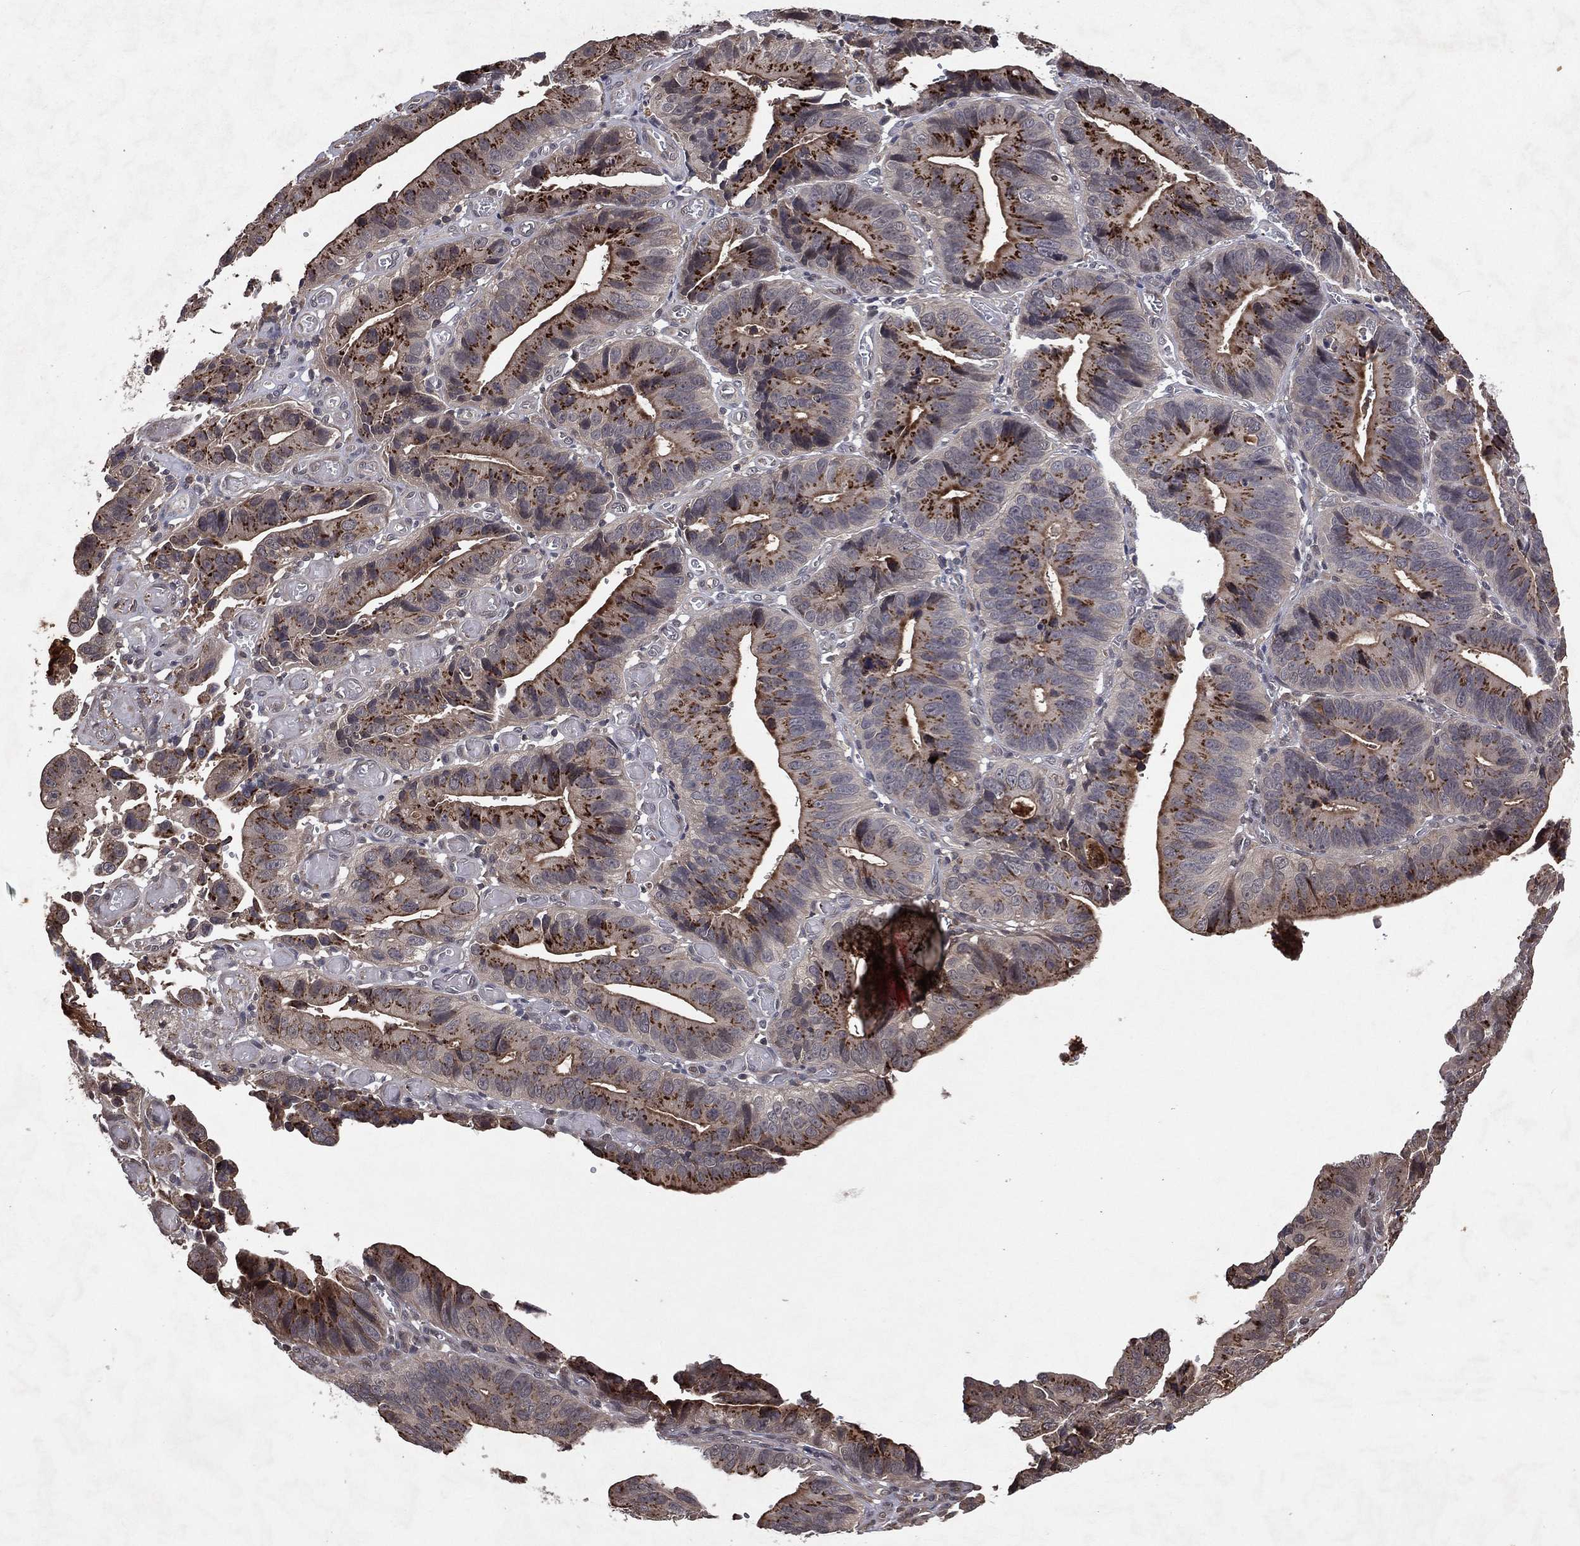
{"staining": {"intensity": "moderate", "quantity": "25%-75%", "location": "cytoplasmic/membranous"}, "tissue": "stomach cancer", "cell_type": "Tumor cells", "image_type": "cancer", "snomed": [{"axis": "morphology", "description": "Adenocarcinoma, NOS"}, {"axis": "topography", "description": "Stomach"}], "caption": "IHC of human stomach cancer (adenocarcinoma) shows medium levels of moderate cytoplasmic/membranous positivity in about 25%-75% of tumor cells. (brown staining indicates protein expression, while blue staining denotes nuclei).", "gene": "ATG4B", "patient": {"sex": "male", "age": 84}}